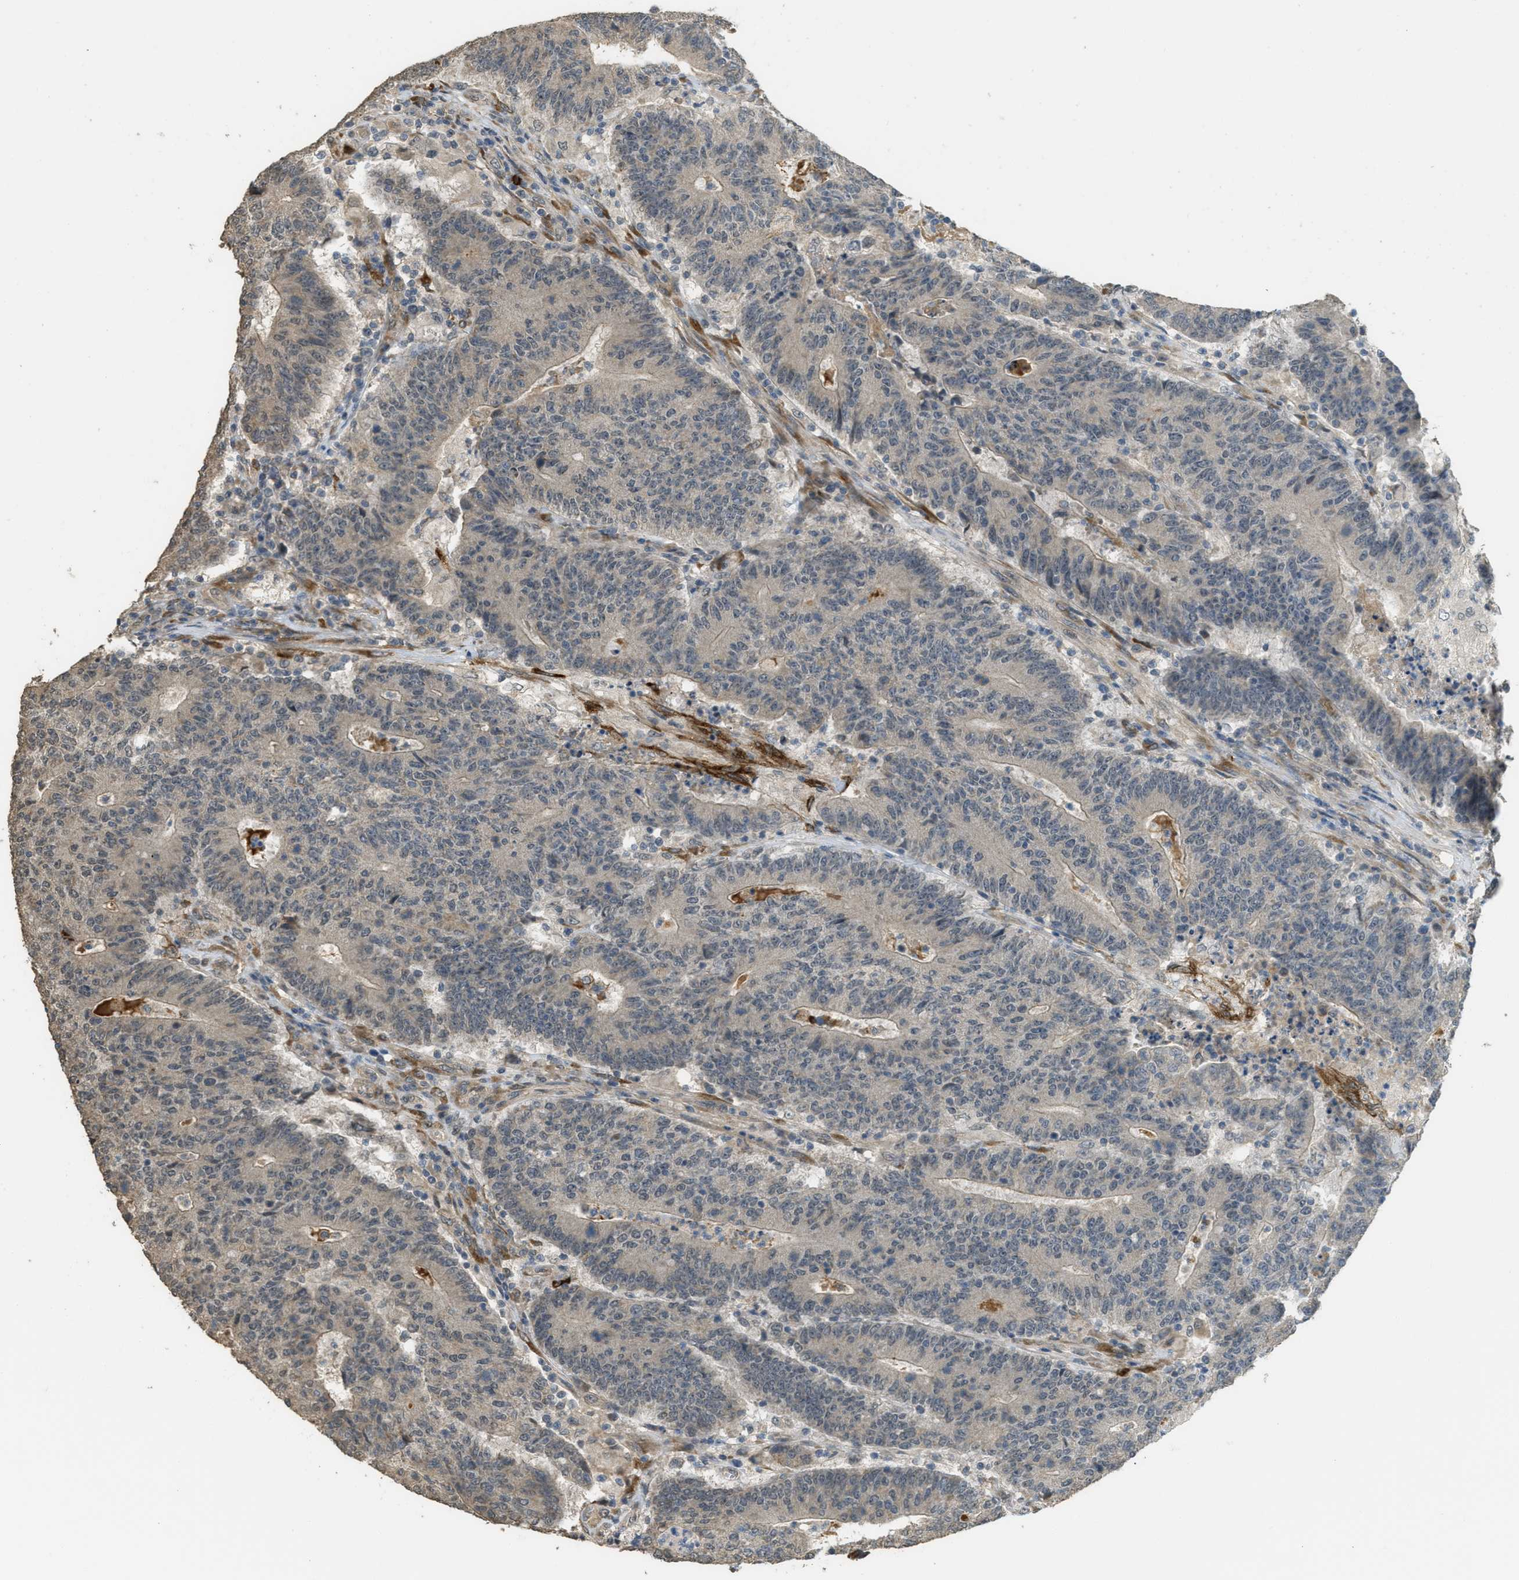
{"staining": {"intensity": "weak", "quantity": "<25%", "location": "cytoplasmic/membranous"}, "tissue": "colorectal cancer", "cell_type": "Tumor cells", "image_type": "cancer", "snomed": [{"axis": "morphology", "description": "Normal tissue, NOS"}, {"axis": "morphology", "description": "Adenocarcinoma, NOS"}, {"axis": "topography", "description": "Colon"}], "caption": "Immunohistochemistry histopathology image of neoplastic tissue: human colorectal cancer stained with DAB (3,3'-diaminobenzidine) shows no significant protein staining in tumor cells.", "gene": "IGF2BP2", "patient": {"sex": "female", "age": 75}}